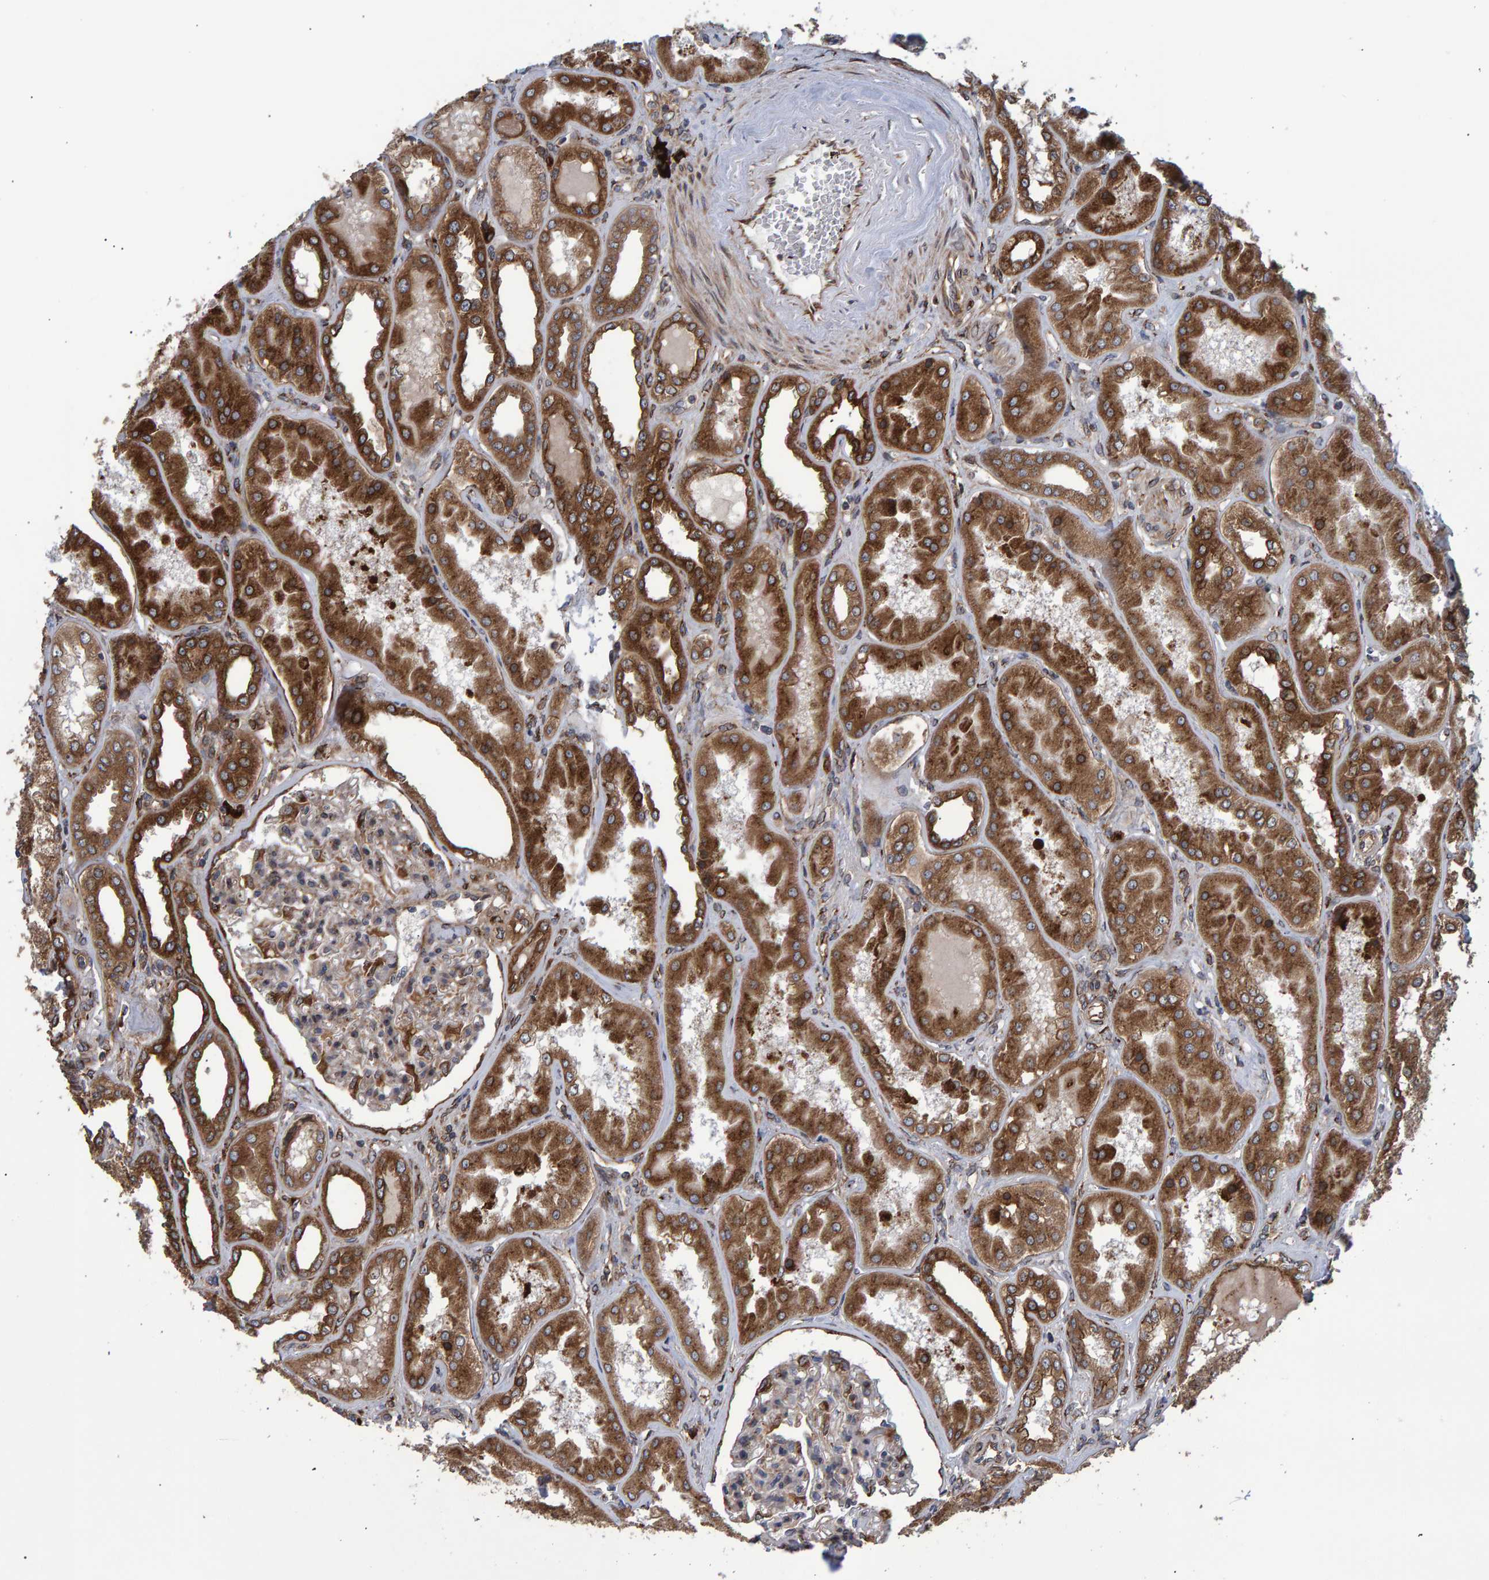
{"staining": {"intensity": "moderate", "quantity": "25%-75%", "location": "cytoplasmic/membranous"}, "tissue": "kidney", "cell_type": "Cells in glomeruli", "image_type": "normal", "snomed": [{"axis": "morphology", "description": "Normal tissue, NOS"}, {"axis": "topography", "description": "Kidney"}], "caption": "Unremarkable kidney reveals moderate cytoplasmic/membranous expression in about 25%-75% of cells in glomeruli, visualized by immunohistochemistry. The protein is stained brown, and the nuclei are stained in blue (DAB (3,3'-diaminobenzidine) IHC with brightfield microscopy, high magnification).", "gene": "FAM117A", "patient": {"sex": "female", "age": 56}}